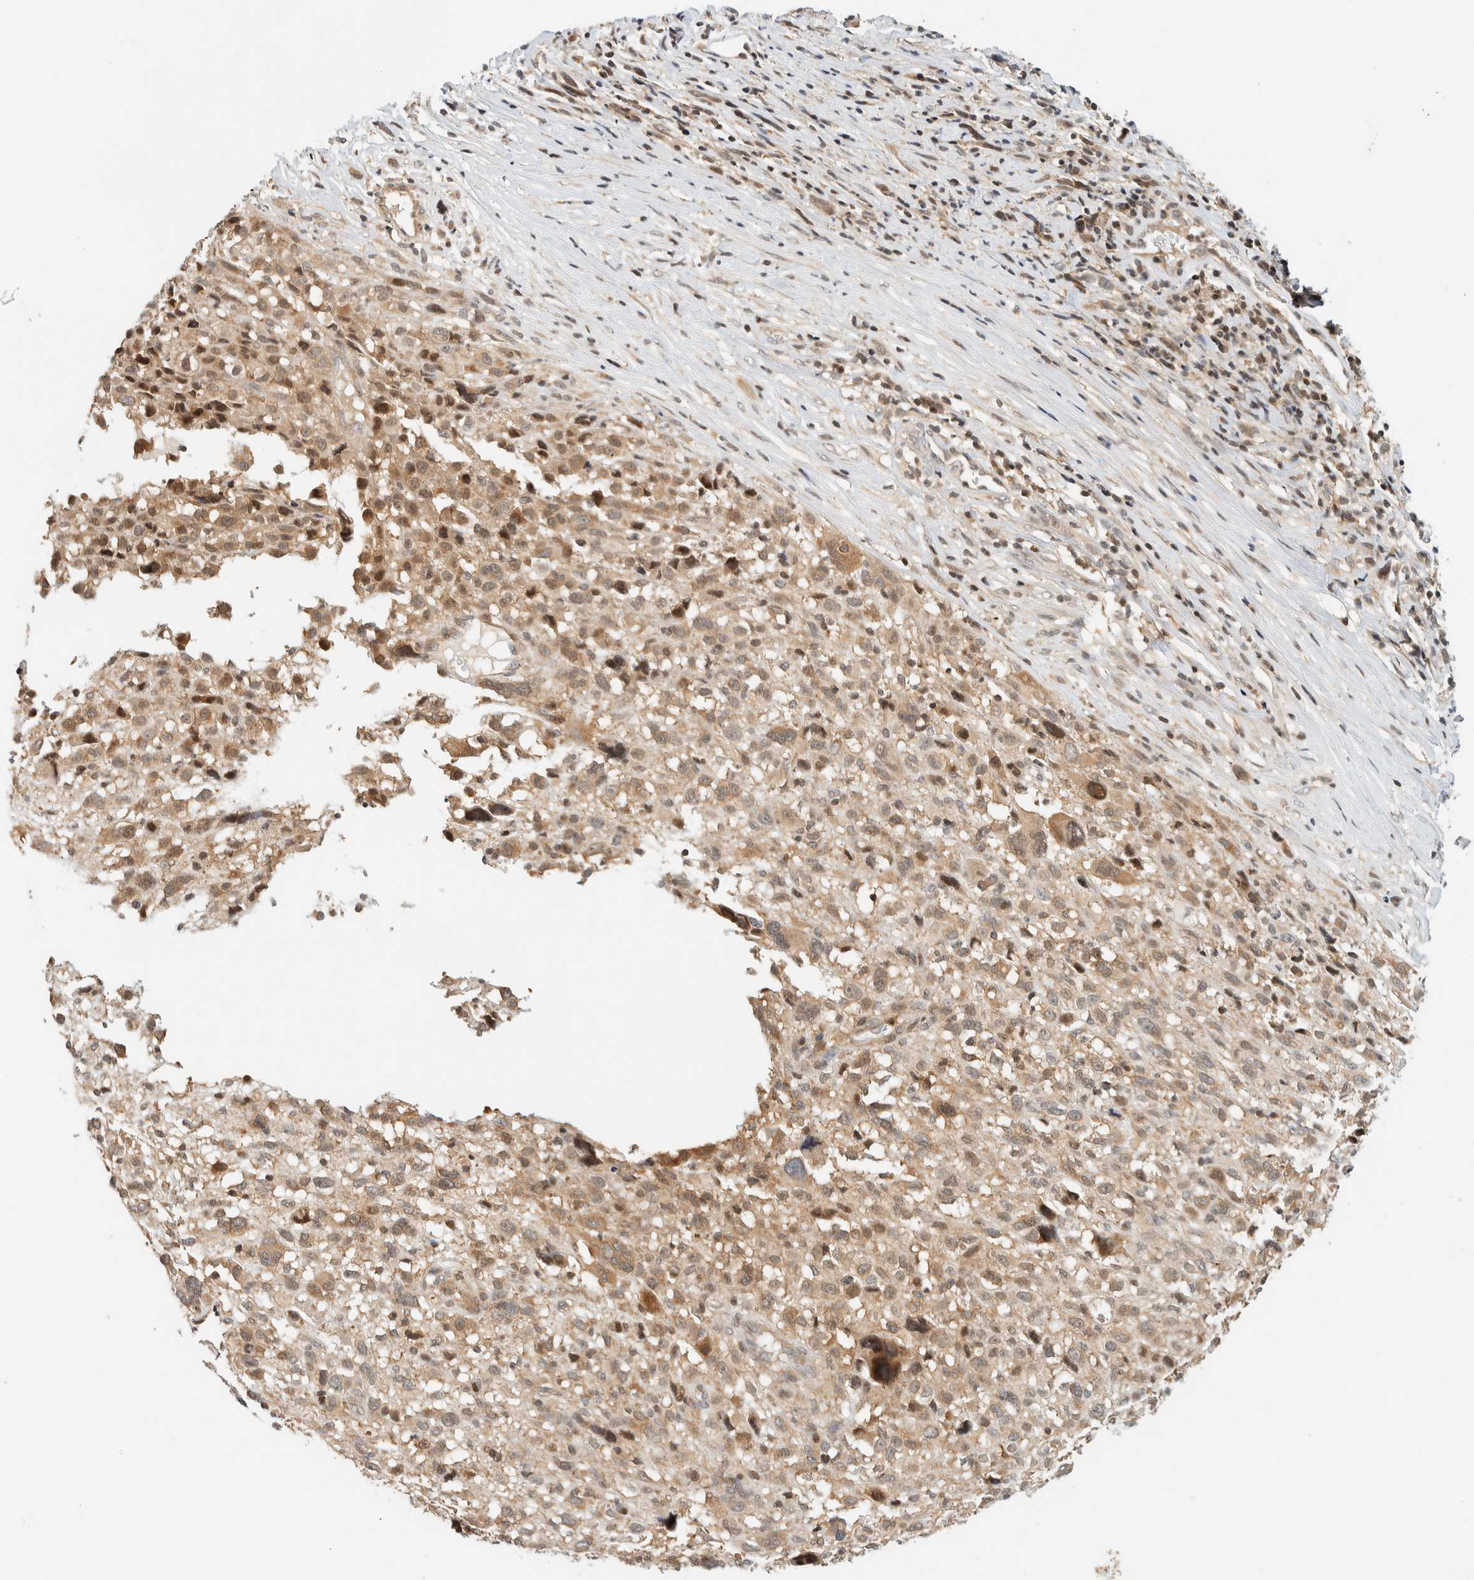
{"staining": {"intensity": "weak", "quantity": ">75%", "location": "cytoplasmic/membranous"}, "tissue": "melanoma", "cell_type": "Tumor cells", "image_type": "cancer", "snomed": [{"axis": "morphology", "description": "Malignant melanoma, NOS"}, {"axis": "topography", "description": "Skin"}], "caption": "This is a micrograph of immunohistochemistry (IHC) staining of malignant melanoma, which shows weak staining in the cytoplasmic/membranous of tumor cells.", "gene": "ARFGEF1", "patient": {"sex": "female", "age": 55}}